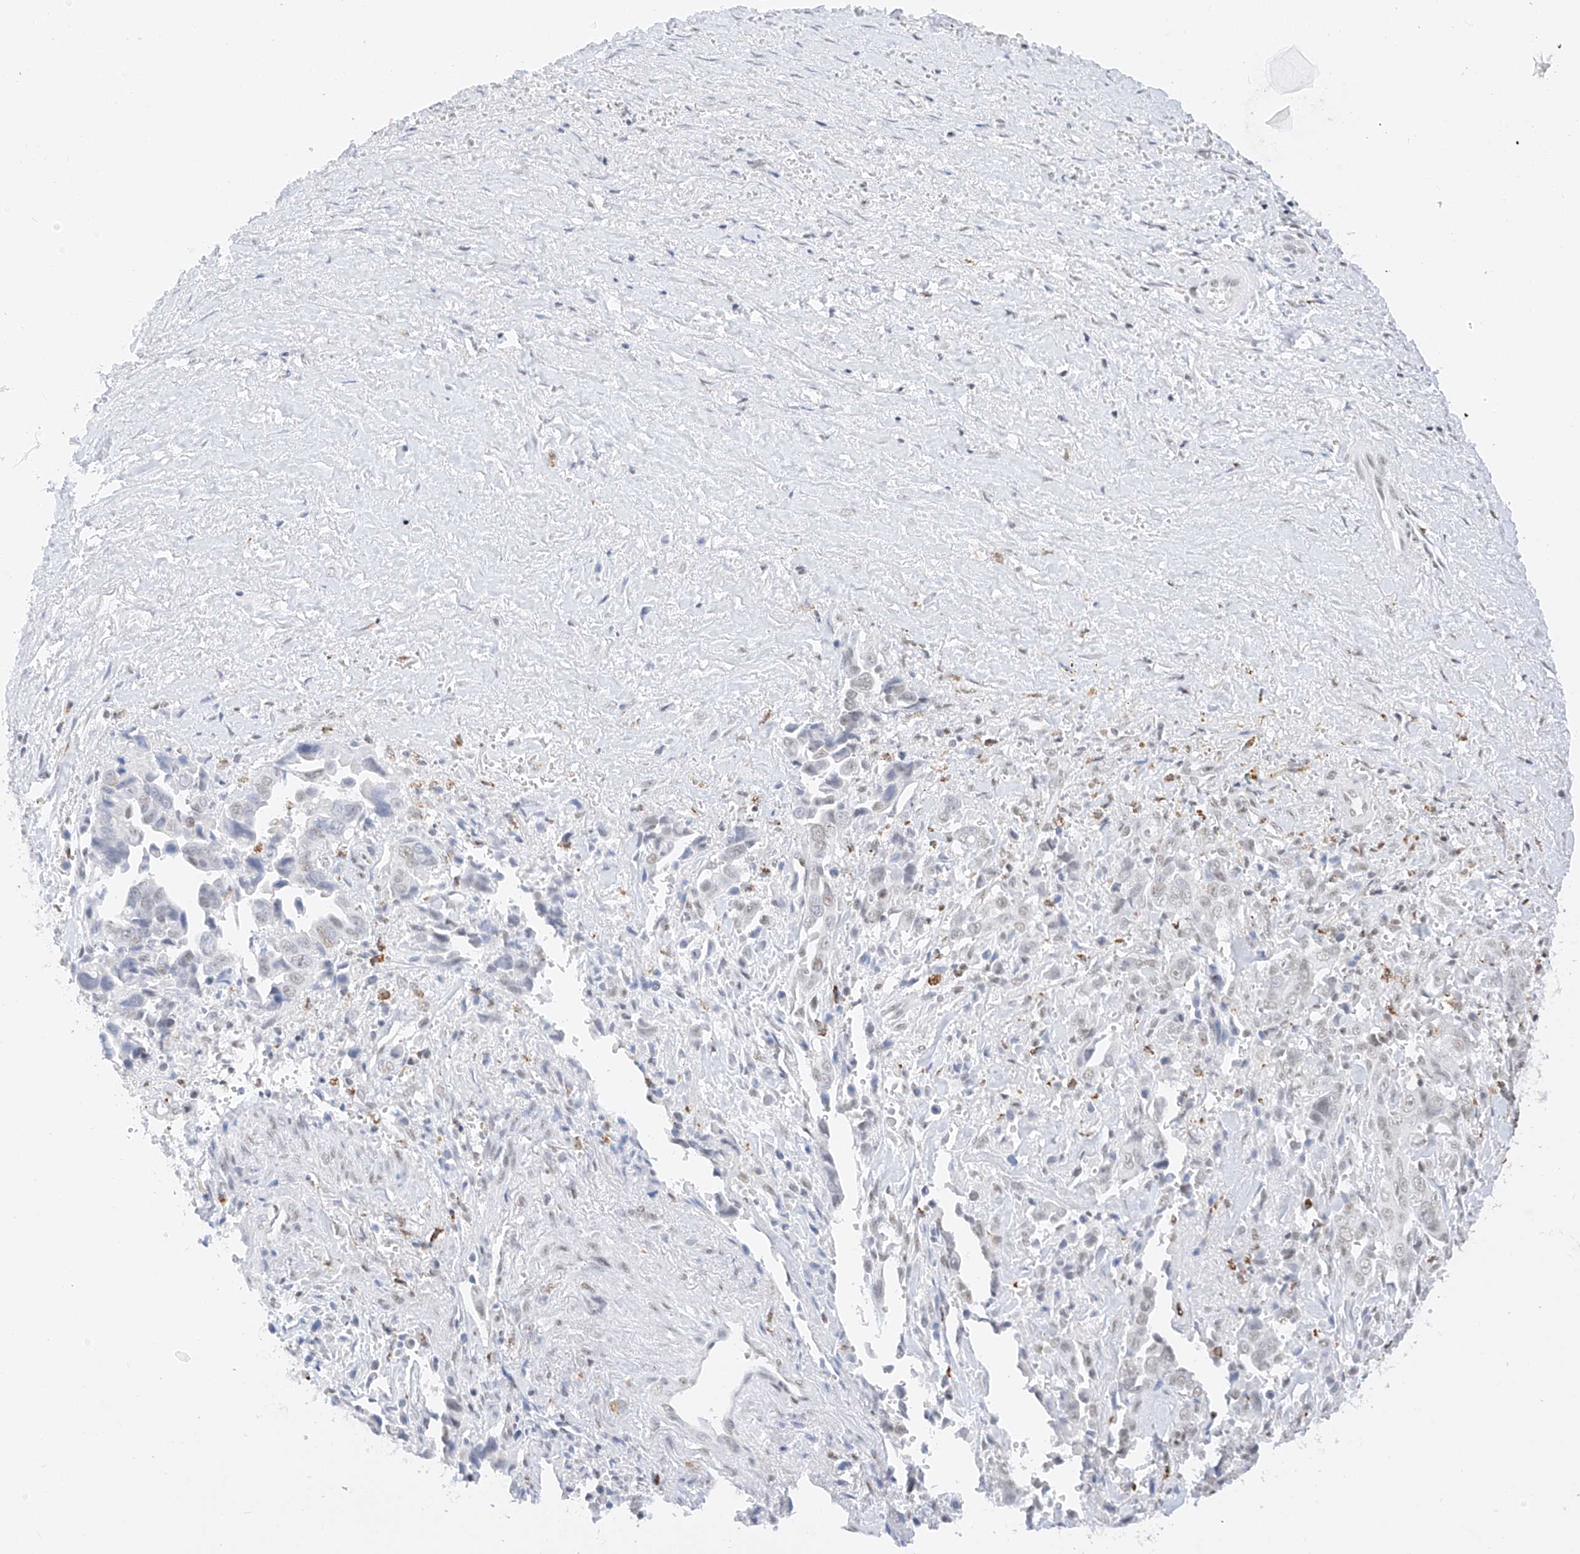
{"staining": {"intensity": "negative", "quantity": "none", "location": "none"}, "tissue": "liver cancer", "cell_type": "Tumor cells", "image_type": "cancer", "snomed": [{"axis": "morphology", "description": "Cholangiocarcinoma"}, {"axis": "topography", "description": "Liver"}], "caption": "Immunohistochemistry (IHC) histopathology image of human liver cancer stained for a protein (brown), which shows no positivity in tumor cells.", "gene": "NRF1", "patient": {"sex": "female", "age": 79}}